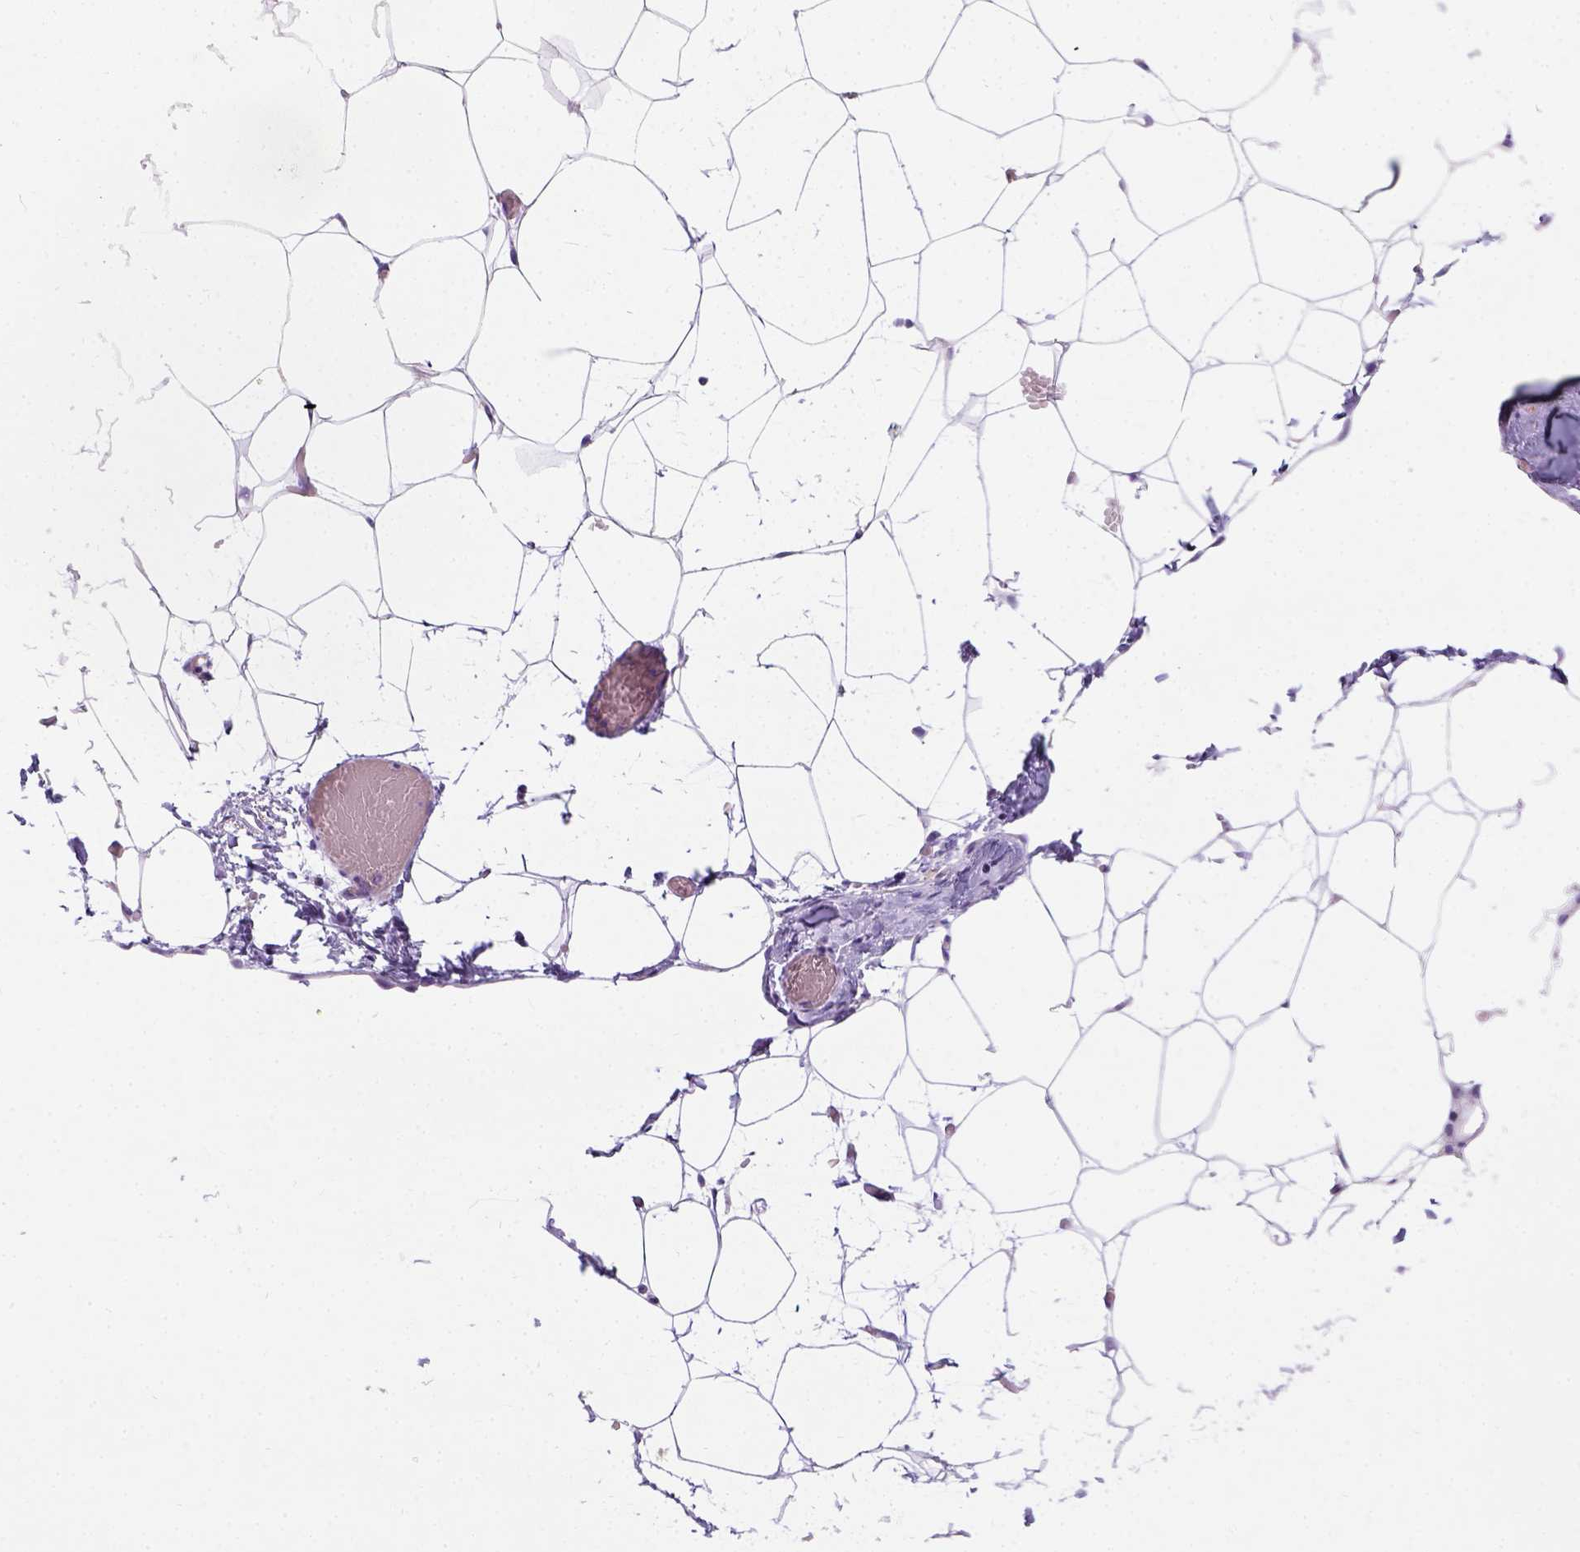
{"staining": {"intensity": "negative", "quantity": "none", "location": "none"}, "tissue": "adipose tissue", "cell_type": "Adipocytes", "image_type": "normal", "snomed": [{"axis": "morphology", "description": "Normal tissue, NOS"}, {"axis": "topography", "description": "Adipose tissue"}], "caption": "Immunohistochemistry image of benign human adipose tissue stained for a protein (brown), which exhibits no expression in adipocytes. (DAB immunohistochemistry (IHC) with hematoxylin counter stain).", "gene": "PHF7", "patient": {"sex": "male", "age": 57}}